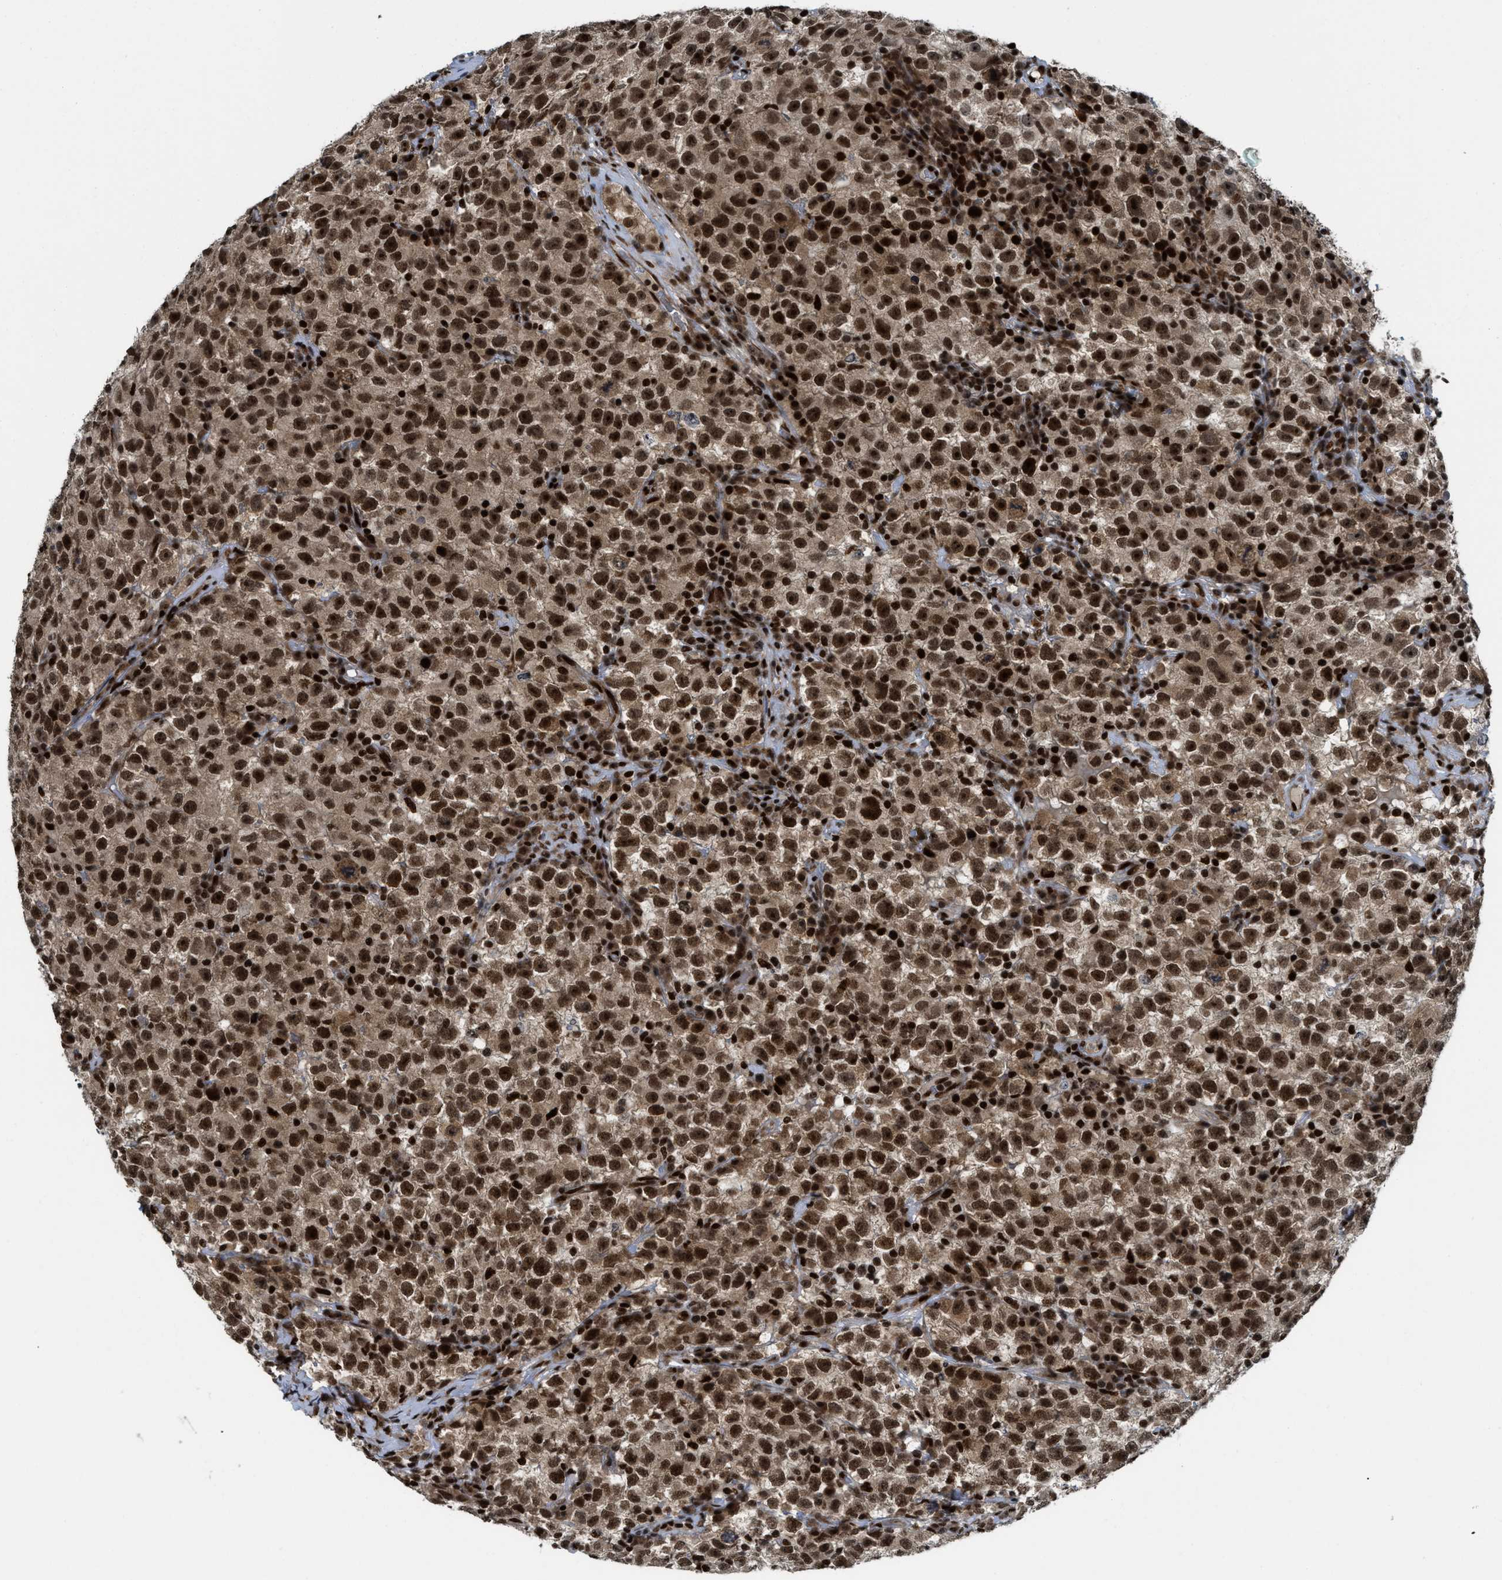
{"staining": {"intensity": "strong", "quantity": ">75%", "location": "nuclear"}, "tissue": "testis cancer", "cell_type": "Tumor cells", "image_type": "cancer", "snomed": [{"axis": "morphology", "description": "Seminoma, NOS"}, {"axis": "topography", "description": "Testis"}], "caption": "This image exhibits IHC staining of human testis cancer (seminoma), with high strong nuclear positivity in about >75% of tumor cells.", "gene": "RFX5", "patient": {"sex": "male", "age": 22}}